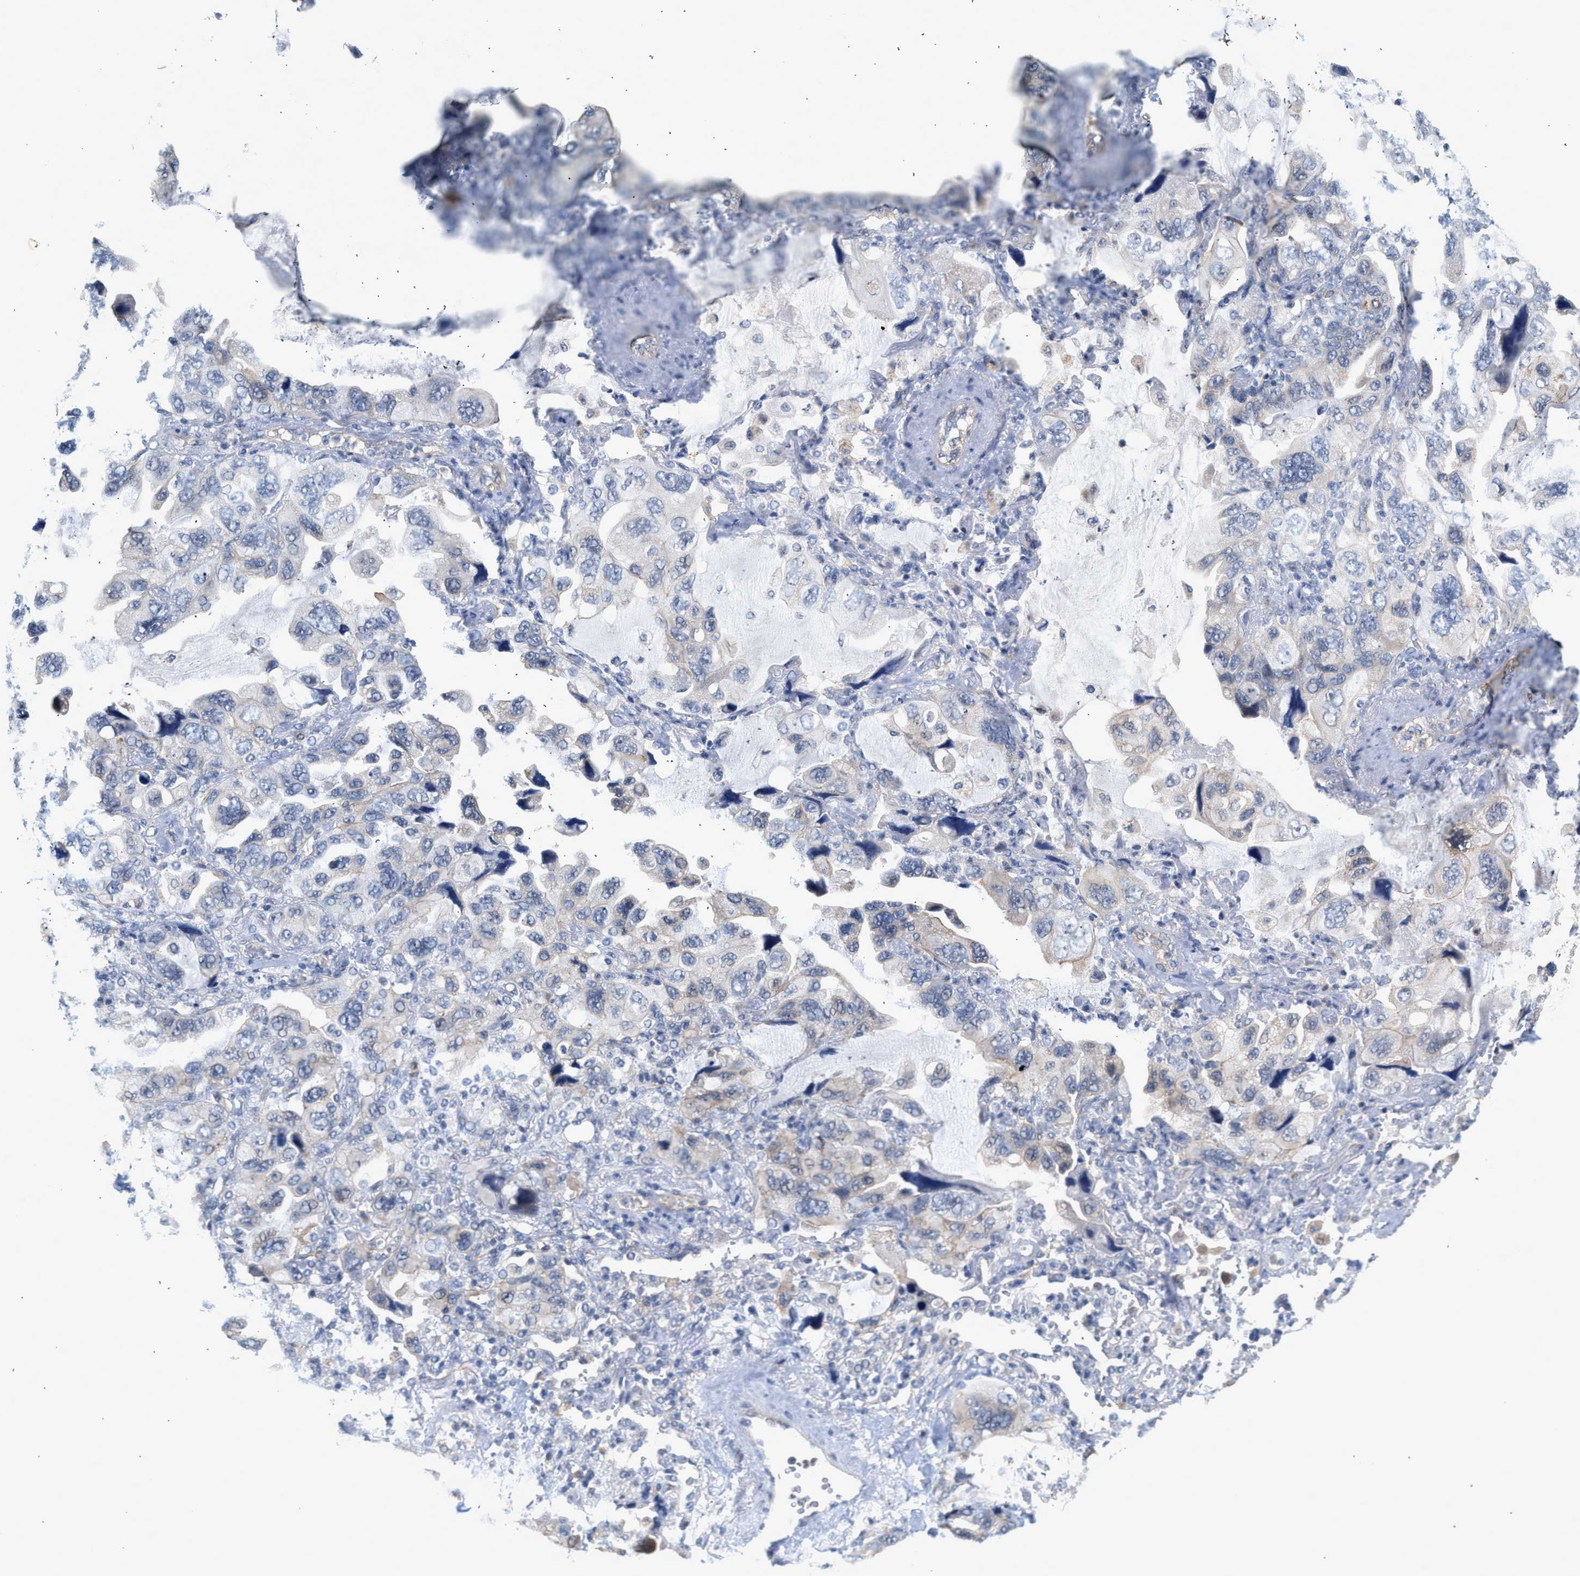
{"staining": {"intensity": "weak", "quantity": "<25%", "location": "cytoplasmic/membranous"}, "tissue": "lung cancer", "cell_type": "Tumor cells", "image_type": "cancer", "snomed": [{"axis": "morphology", "description": "Squamous cell carcinoma, NOS"}, {"axis": "topography", "description": "Lung"}], "caption": "An IHC image of lung cancer (squamous cell carcinoma) is shown. There is no staining in tumor cells of lung cancer (squamous cell carcinoma).", "gene": "CSF3R", "patient": {"sex": "female", "age": 73}}